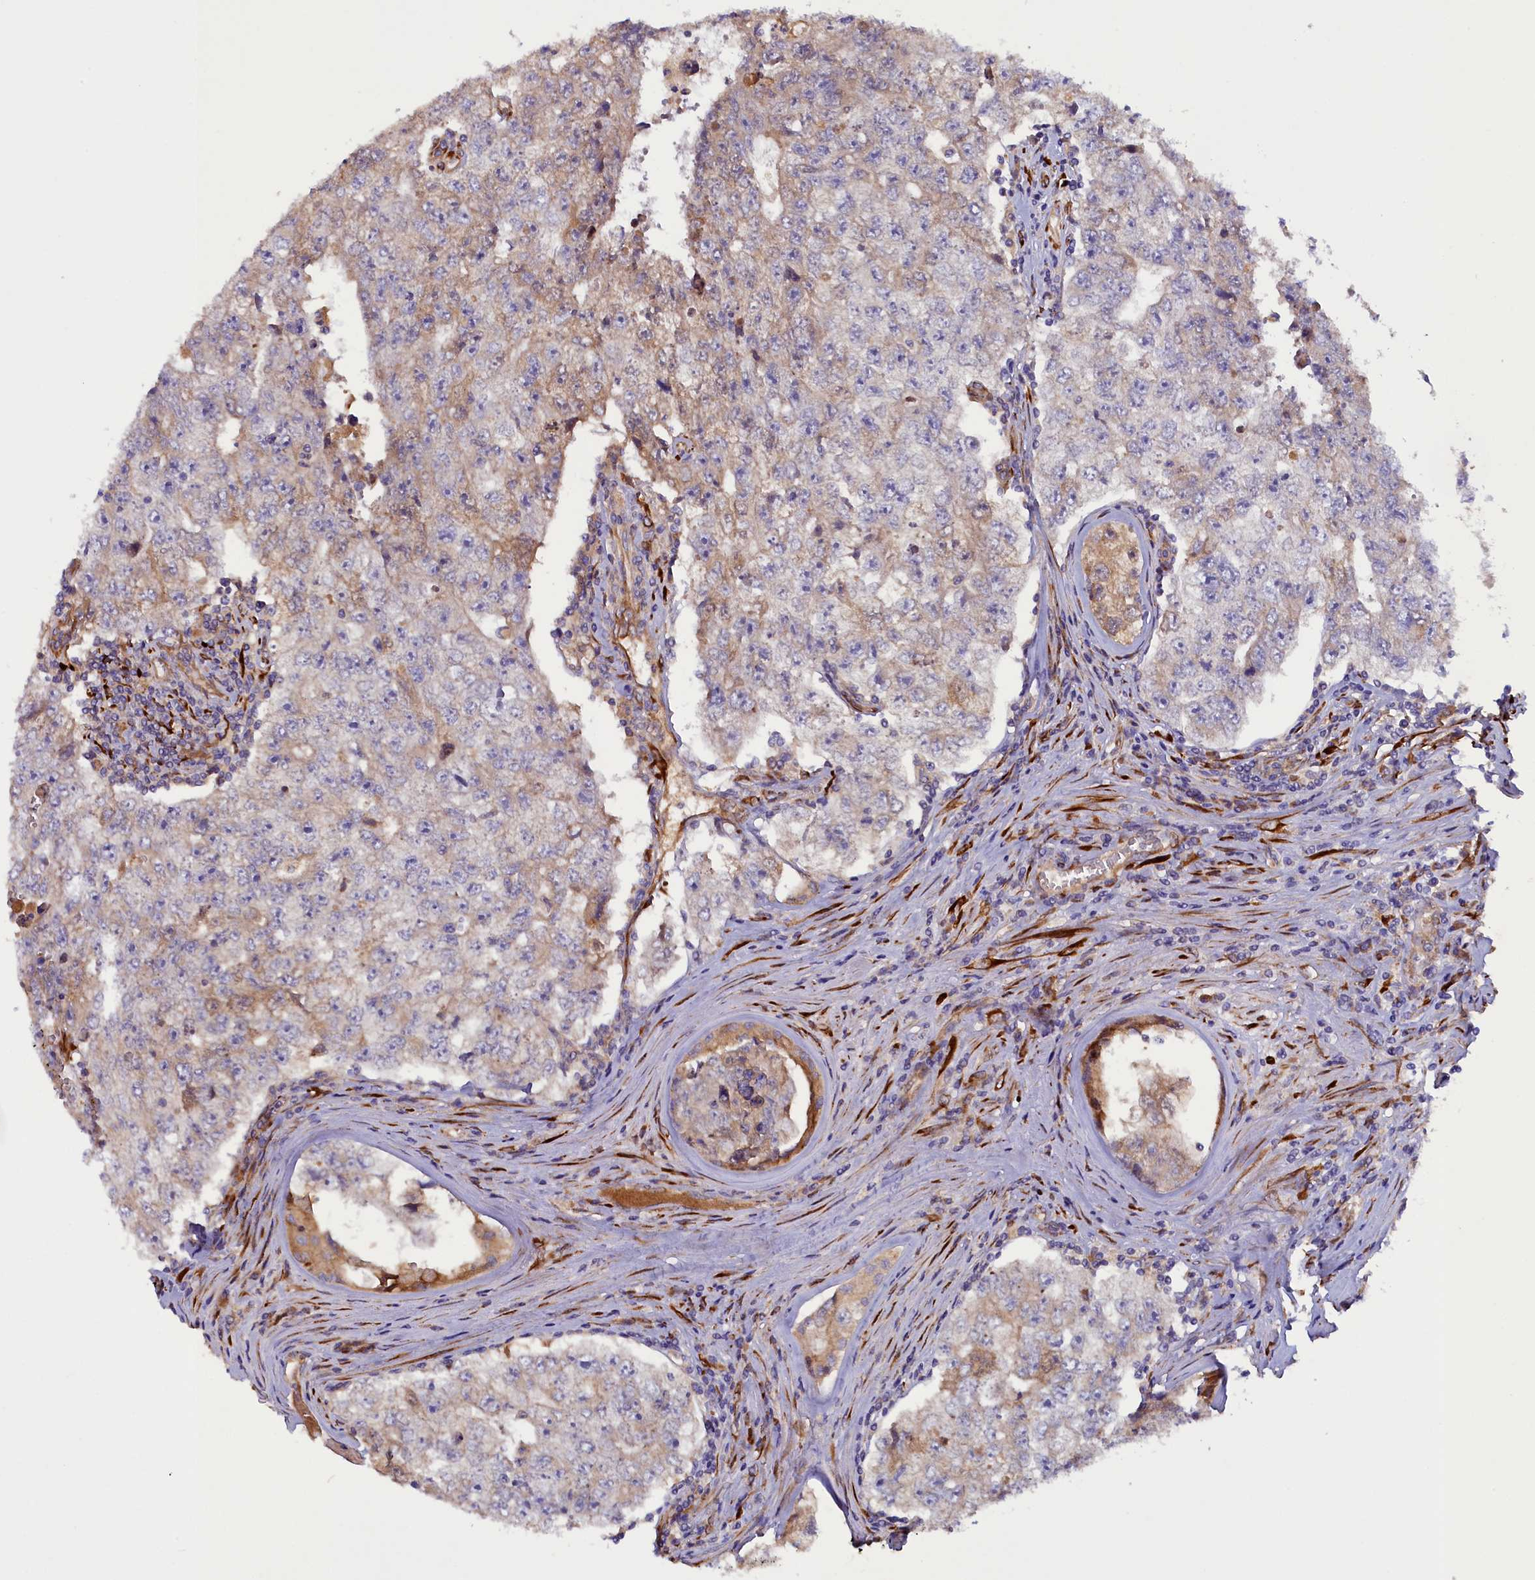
{"staining": {"intensity": "moderate", "quantity": "<25%", "location": "cytoplasmic/membranous"}, "tissue": "testis cancer", "cell_type": "Tumor cells", "image_type": "cancer", "snomed": [{"axis": "morphology", "description": "Carcinoma, Embryonal, NOS"}, {"axis": "topography", "description": "Testis"}], "caption": "High-power microscopy captured an immunohistochemistry micrograph of embryonal carcinoma (testis), revealing moderate cytoplasmic/membranous expression in about <25% of tumor cells. (IHC, brightfield microscopy, high magnification).", "gene": "ARRDC4", "patient": {"sex": "male", "age": 17}}